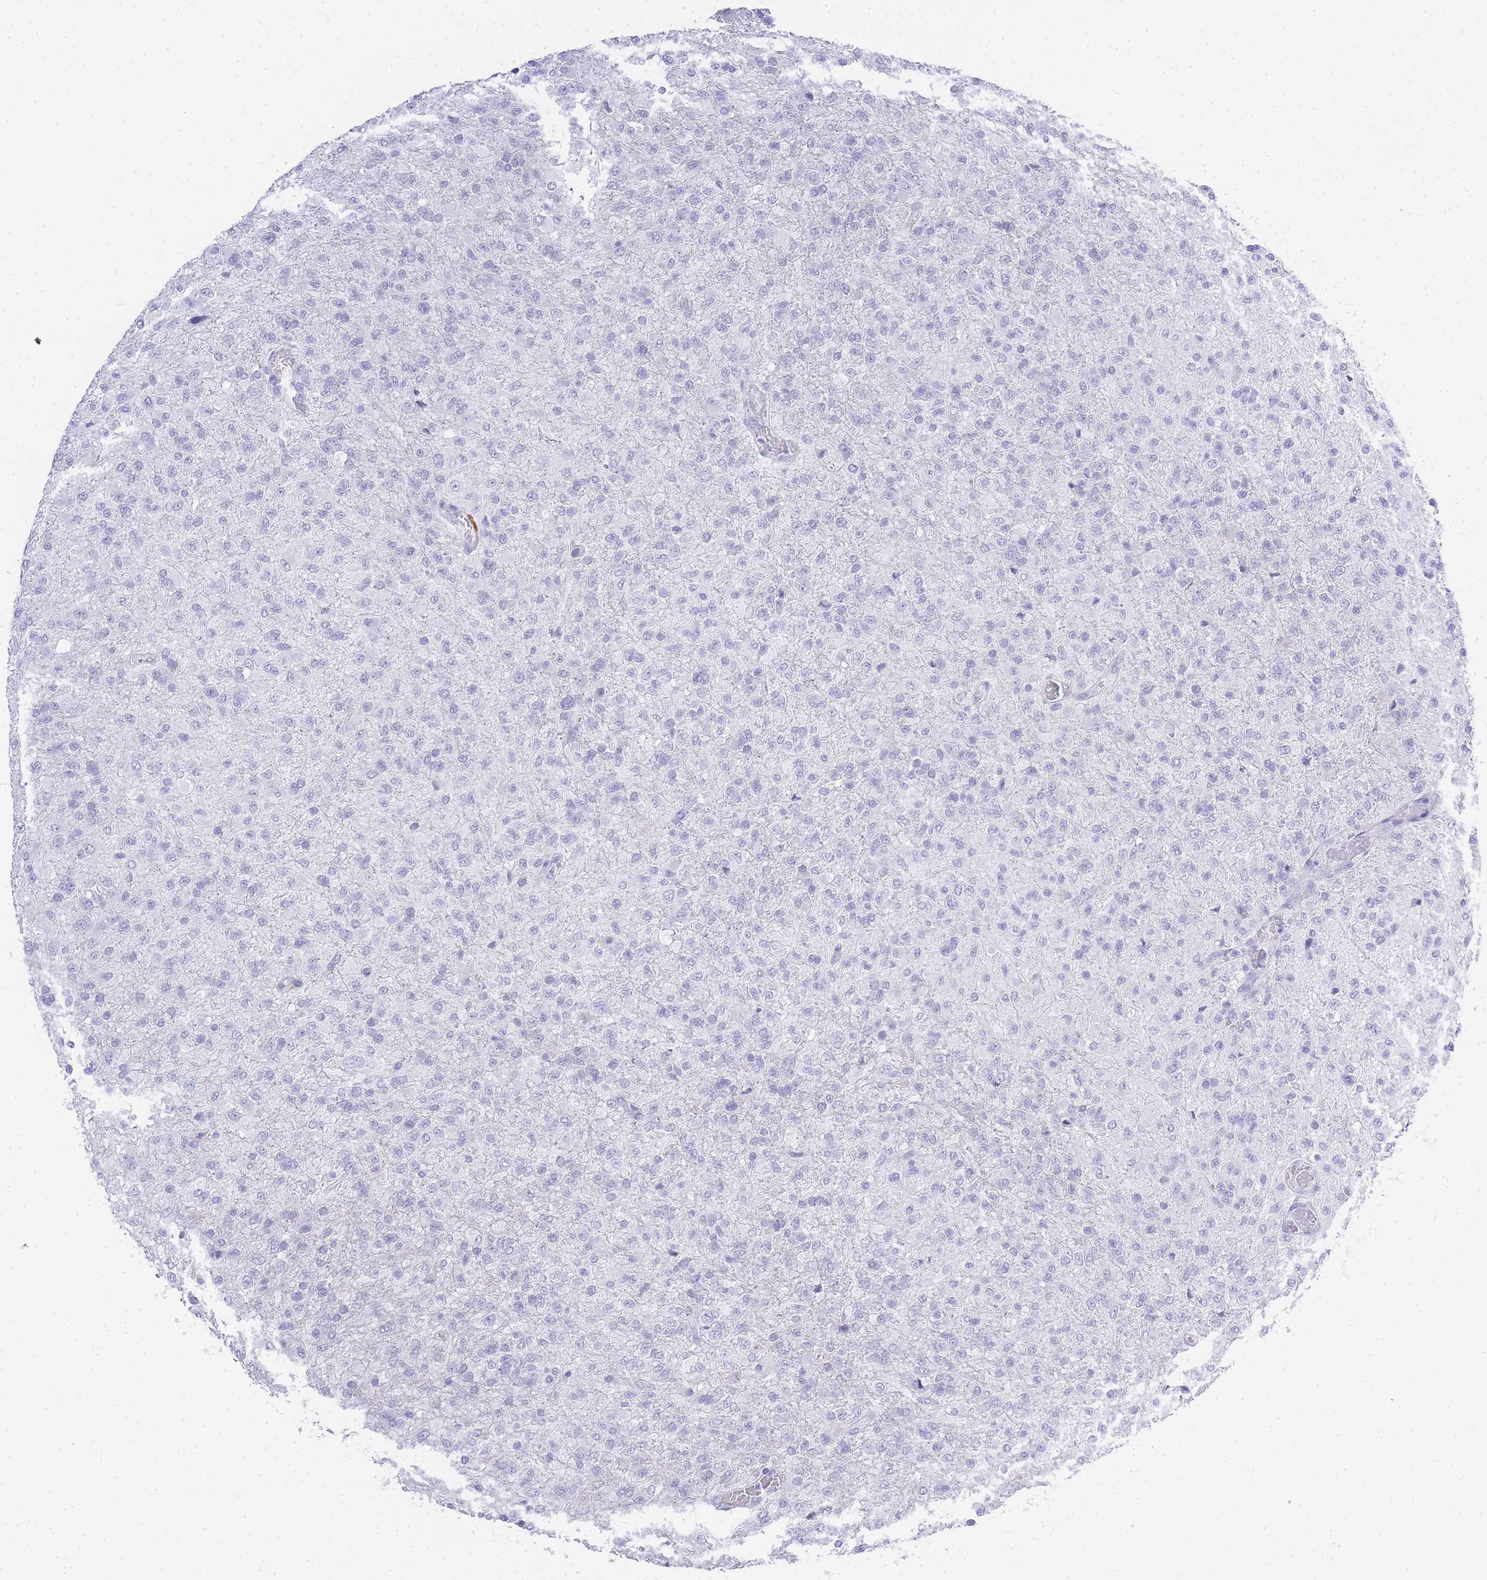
{"staining": {"intensity": "negative", "quantity": "none", "location": "none"}, "tissue": "glioma", "cell_type": "Tumor cells", "image_type": "cancer", "snomed": [{"axis": "morphology", "description": "Glioma, malignant, High grade"}, {"axis": "topography", "description": "Brain"}], "caption": "IHC histopathology image of neoplastic tissue: human high-grade glioma (malignant) stained with DAB (3,3'-diaminobenzidine) reveals no significant protein positivity in tumor cells. (DAB (3,3'-diaminobenzidine) immunohistochemistry, high magnification).", "gene": "RHO", "patient": {"sex": "female", "age": 74}}